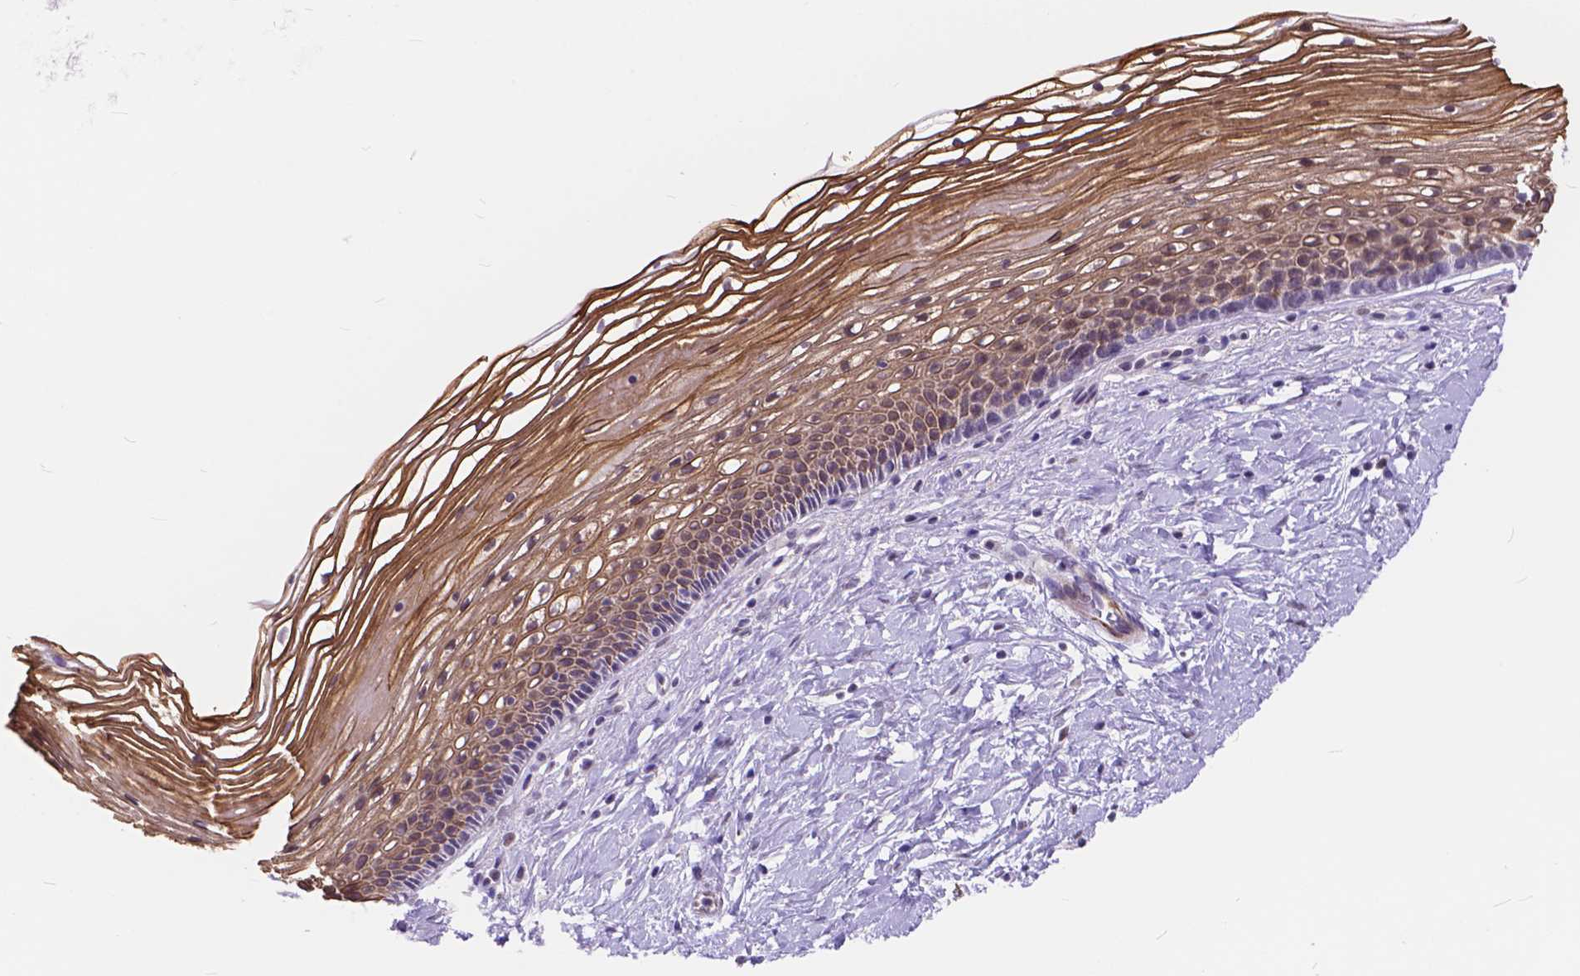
{"staining": {"intensity": "moderate", "quantity": ">75%", "location": "cytoplasmic/membranous"}, "tissue": "cervix", "cell_type": "Glandular cells", "image_type": "normal", "snomed": [{"axis": "morphology", "description": "Normal tissue, NOS"}, {"axis": "topography", "description": "Cervix"}], "caption": "Cervix was stained to show a protein in brown. There is medium levels of moderate cytoplasmic/membranous expression in about >75% of glandular cells. (IHC, brightfield microscopy, high magnification).", "gene": "MAN2C1", "patient": {"sex": "female", "age": 34}}